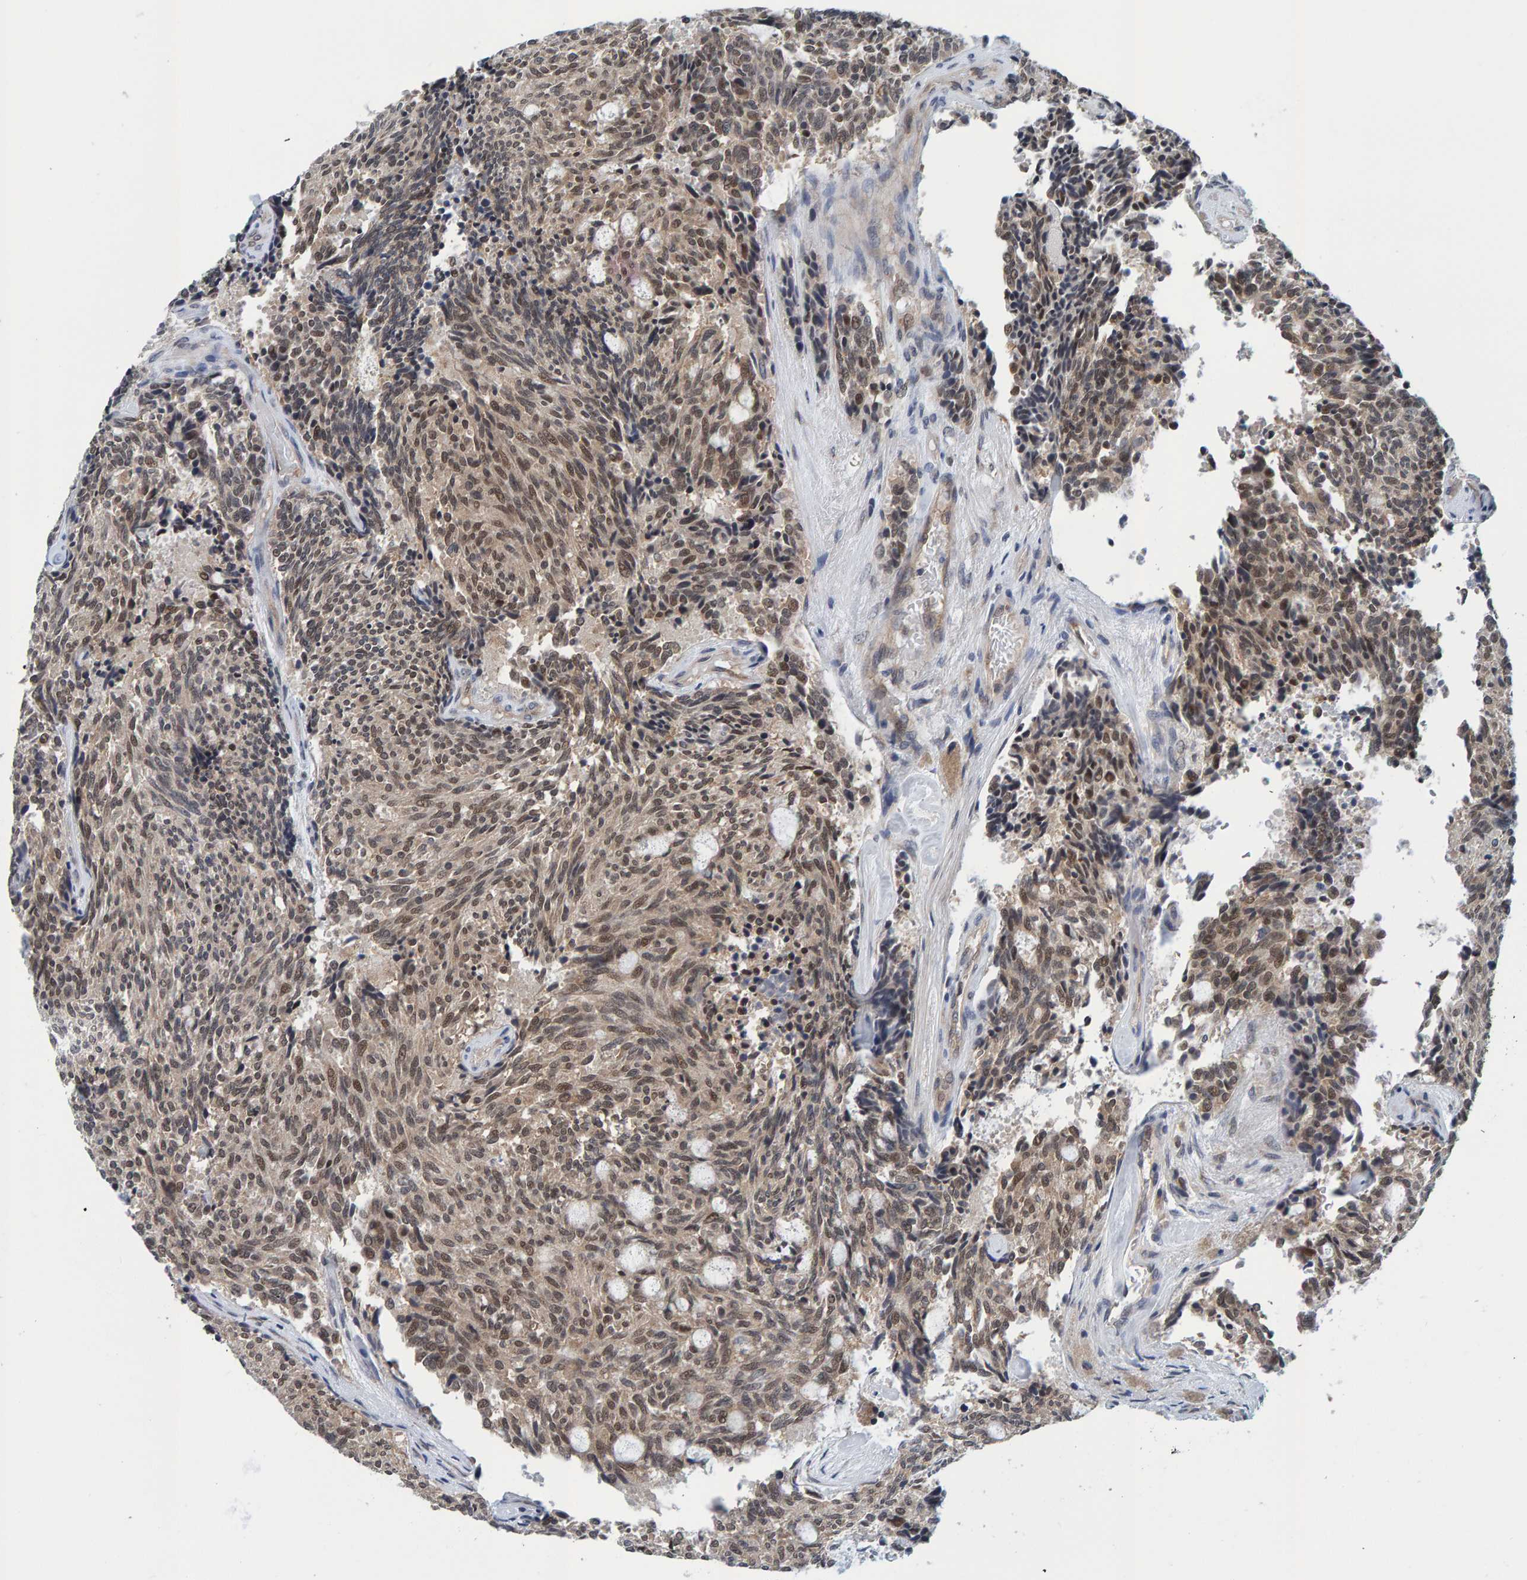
{"staining": {"intensity": "weak", "quantity": ">75%", "location": "nuclear"}, "tissue": "carcinoid", "cell_type": "Tumor cells", "image_type": "cancer", "snomed": [{"axis": "morphology", "description": "Carcinoid, malignant, NOS"}, {"axis": "topography", "description": "Pancreas"}], "caption": "The immunohistochemical stain shows weak nuclear positivity in tumor cells of carcinoid tissue. The staining is performed using DAB (3,3'-diaminobenzidine) brown chromogen to label protein expression. The nuclei are counter-stained blue using hematoxylin.", "gene": "SCRN2", "patient": {"sex": "female", "age": 54}}